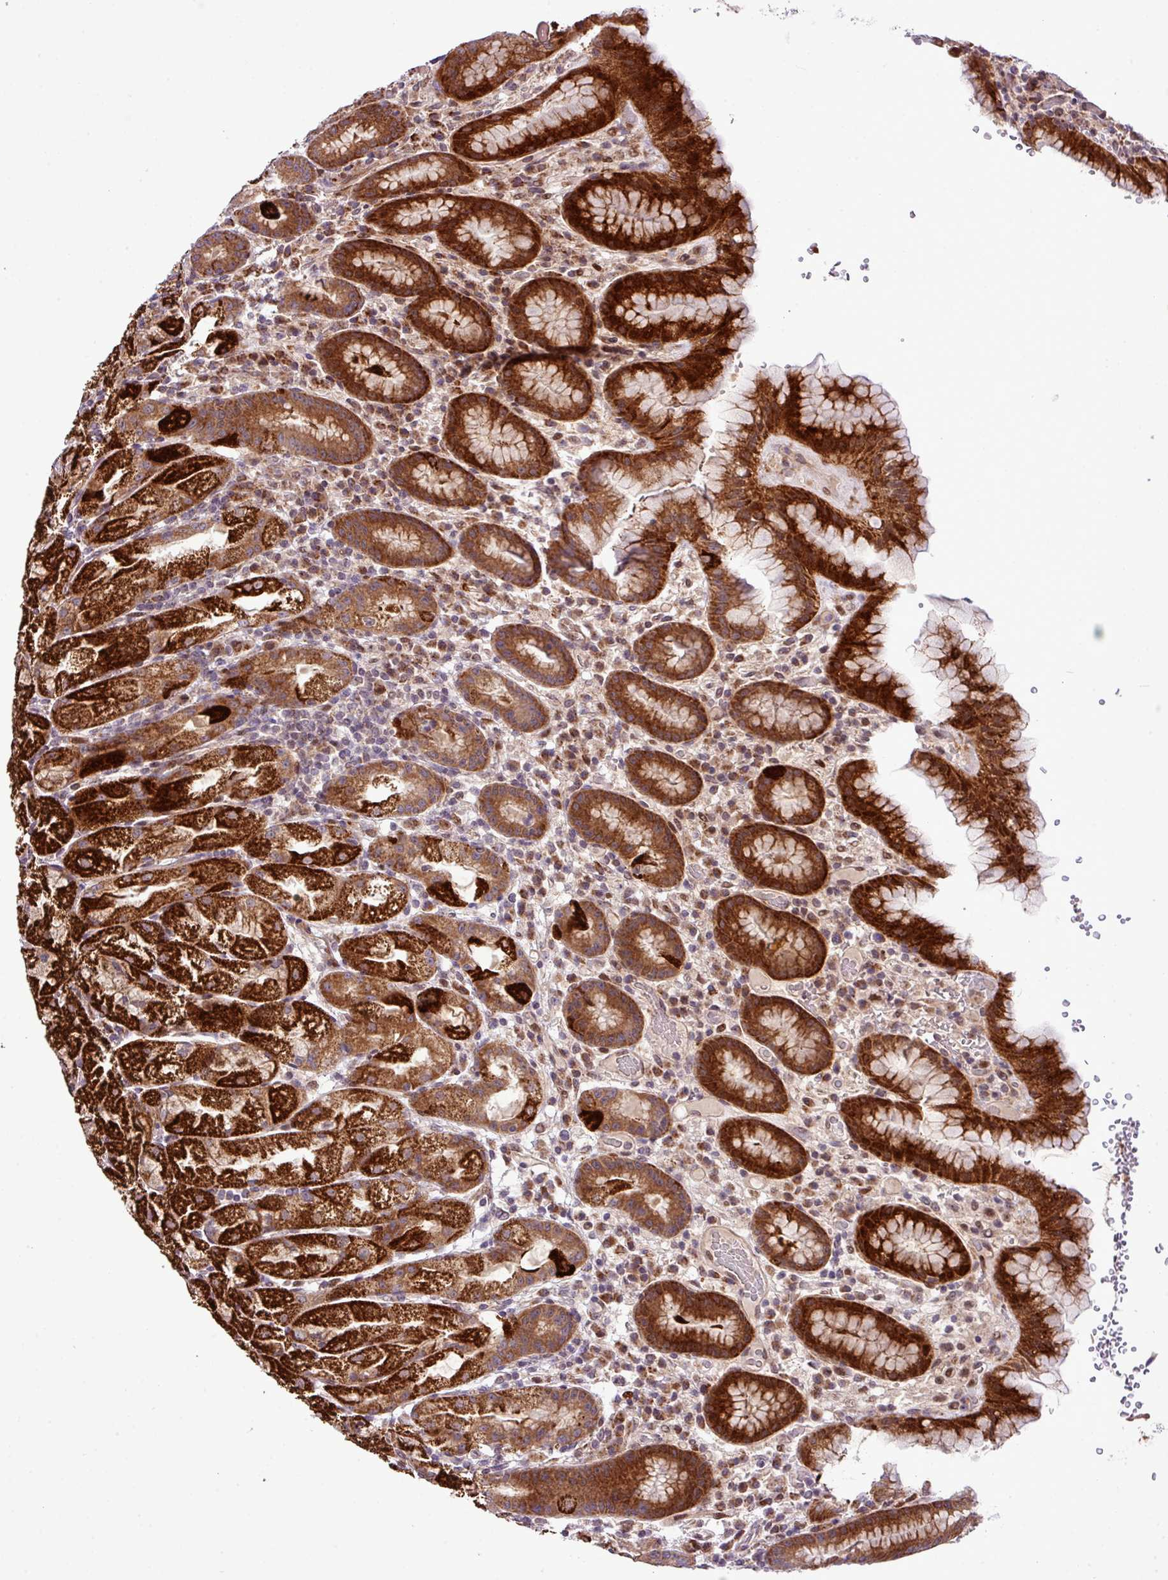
{"staining": {"intensity": "strong", "quantity": ">75%", "location": "cytoplasmic/membranous"}, "tissue": "stomach", "cell_type": "Glandular cells", "image_type": "normal", "snomed": [{"axis": "morphology", "description": "Normal tissue, NOS"}, {"axis": "topography", "description": "Stomach, upper"}], "caption": "Brown immunohistochemical staining in normal stomach shows strong cytoplasmic/membranous expression in approximately >75% of glandular cells. (Stains: DAB in brown, nuclei in blue, Microscopy: brightfield microscopy at high magnification).", "gene": "B3GNT9", "patient": {"sex": "male", "age": 52}}